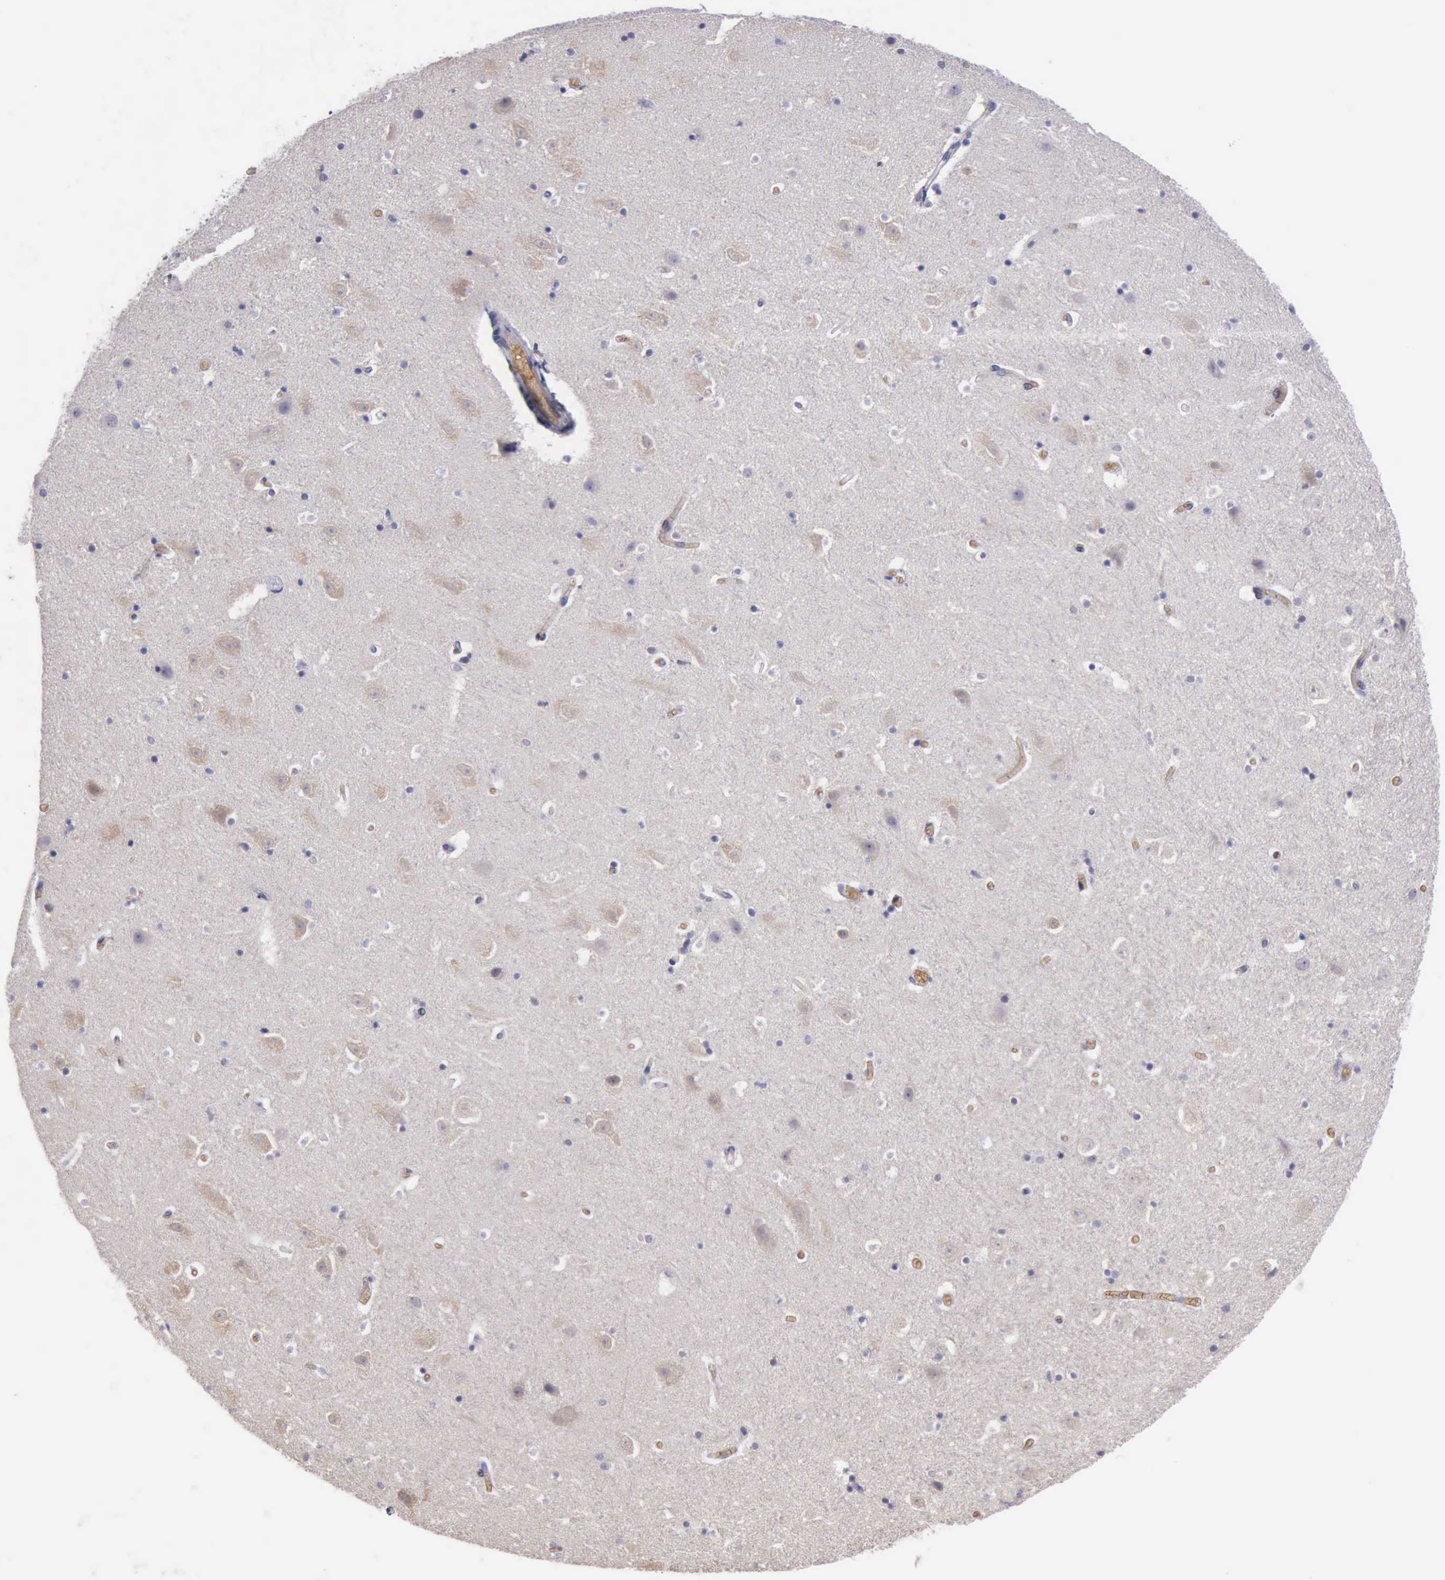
{"staining": {"intensity": "negative", "quantity": "none", "location": "none"}, "tissue": "hippocampus", "cell_type": "Glial cells", "image_type": "normal", "snomed": [{"axis": "morphology", "description": "Normal tissue, NOS"}, {"axis": "topography", "description": "Hippocampus"}], "caption": "High power microscopy histopathology image of an immunohistochemistry histopathology image of unremarkable hippocampus, revealing no significant staining in glial cells. Nuclei are stained in blue.", "gene": "CEP128", "patient": {"sex": "male", "age": 45}}